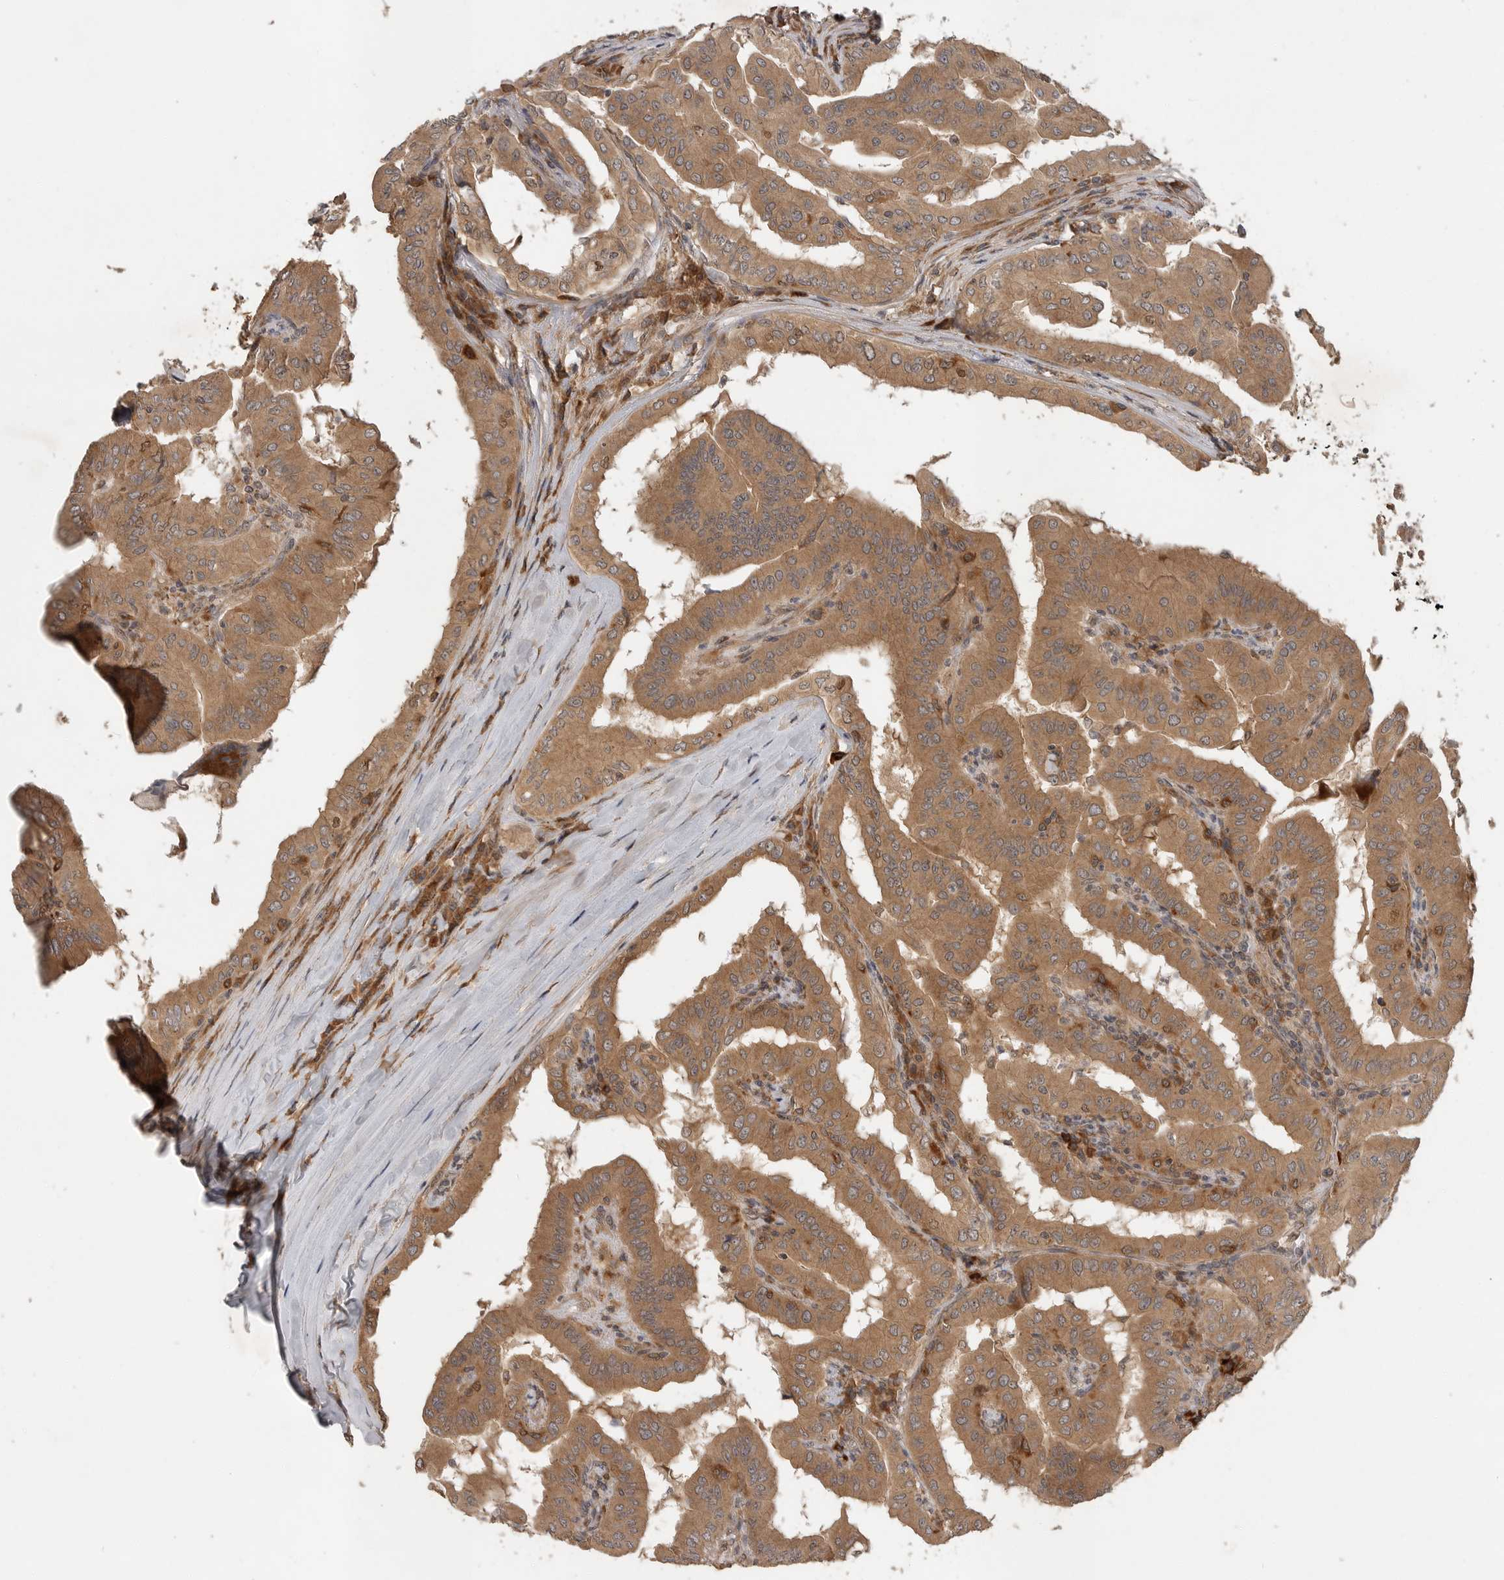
{"staining": {"intensity": "moderate", "quantity": ">75%", "location": "cytoplasmic/membranous"}, "tissue": "thyroid cancer", "cell_type": "Tumor cells", "image_type": "cancer", "snomed": [{"axis": "morphology", "description": "Papillary adenocarcinoma, NOS"}, {"axis": "topography", "description": "Thyroid gland"}], "caption": "This histopathology image exhibits thyroid papillary adenocarcinoma stained with immunohistochemistry to label a protein in brown. The cytoplasmic/membranous of tumor cells show moderate positivity for the protein. Nuclei are counter-stained blue.", "gene": "OSBPL9", "patient": {"sex": "male", "age": 33}}